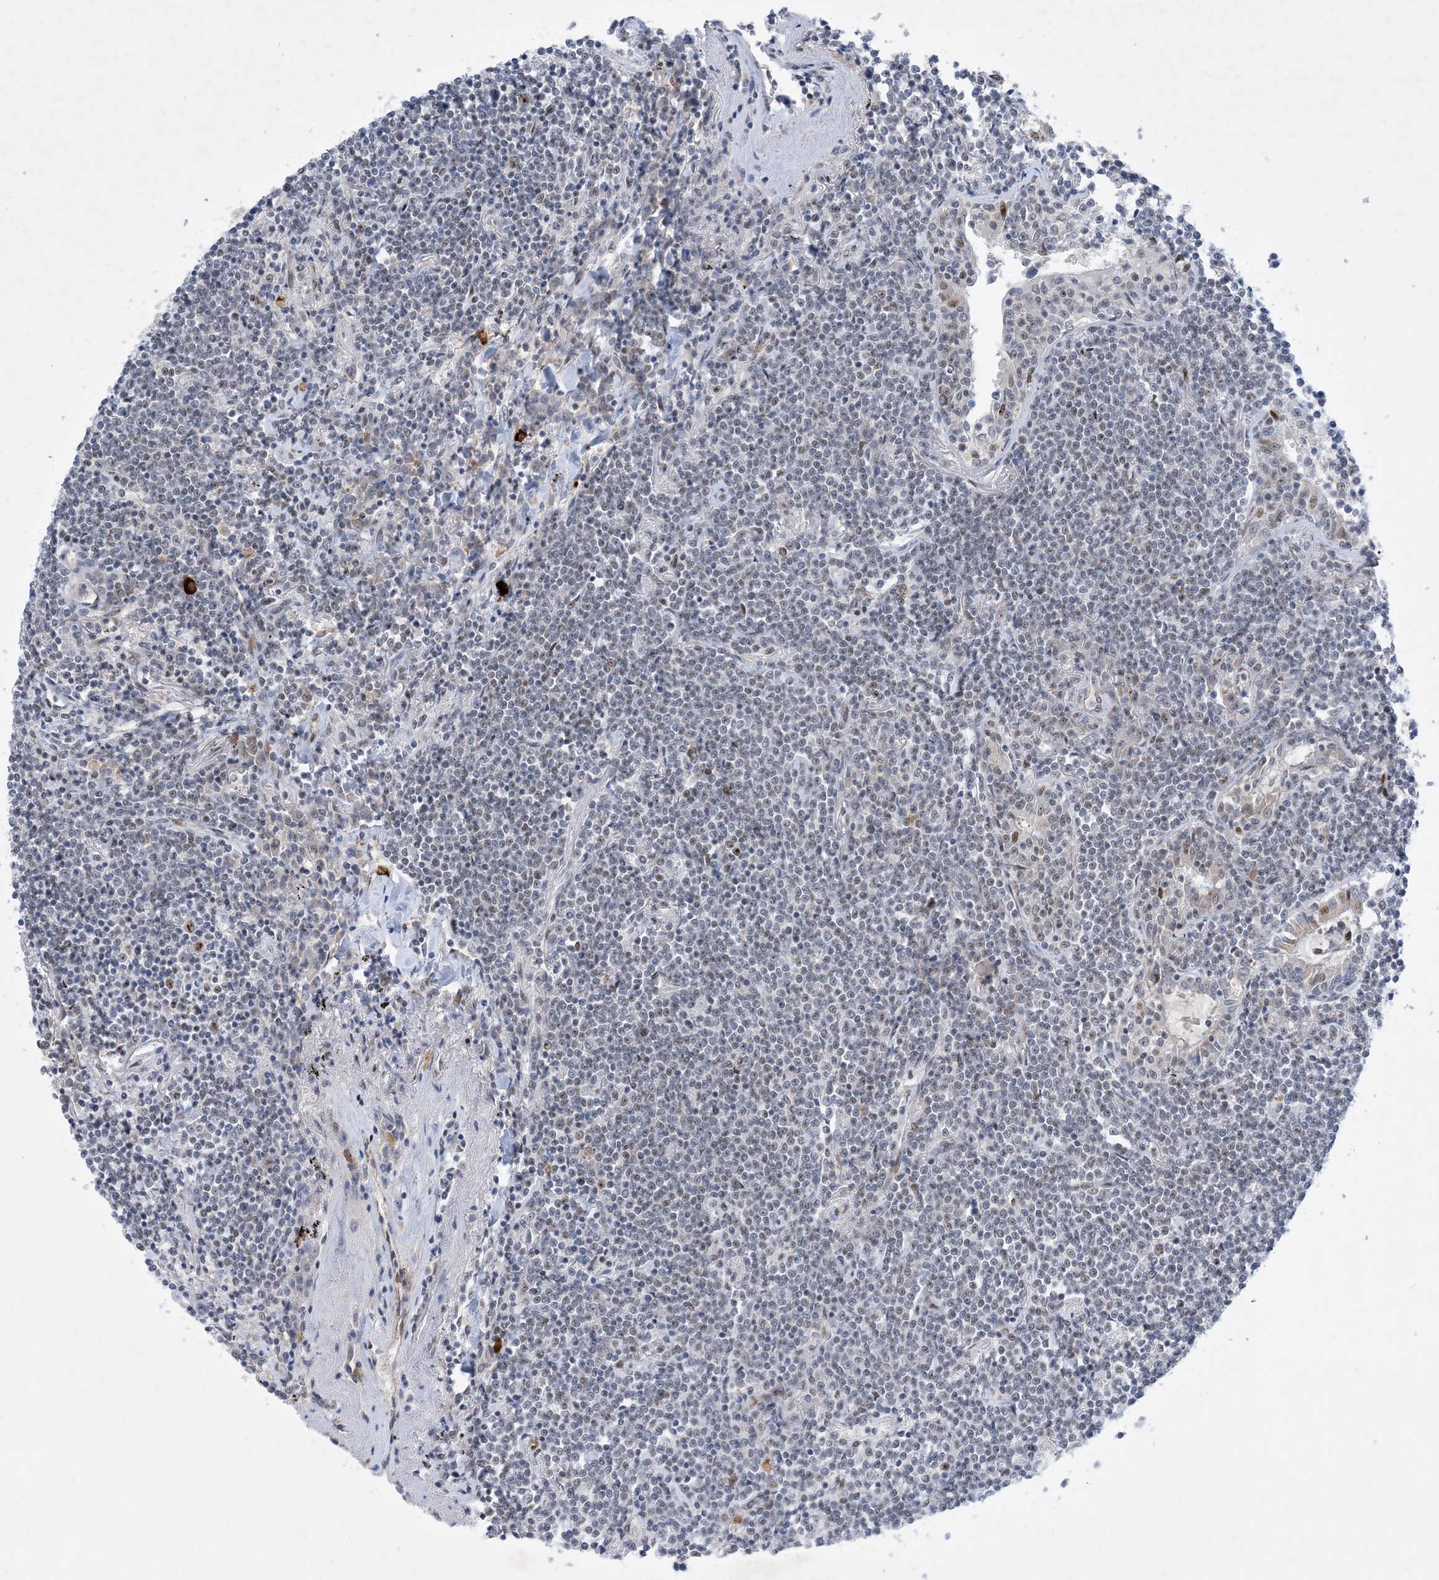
{"staining": {"intensity": "strong", "quantity": "<25%", "location": "nuclear"}, "tissue": "lymphoma", "cell_type": "Tumor cells", "image_type": "cancer", "snomed": [{"axis": "morphology", "description": "Malignant lymphoma, non-Hodgkin's type, Low grade"}, {"axis": "topography", "description": "Lung"}], "caption": "Malignant lymphoma, non-Hodgkin's type (low-grade) was stained to show a protein in brown. There is medium levels of strong nuclear expression in approximately <25% of tumor cells.", "gene": "TSPYL1", "patient": {"sex": "female", "age": 71}}